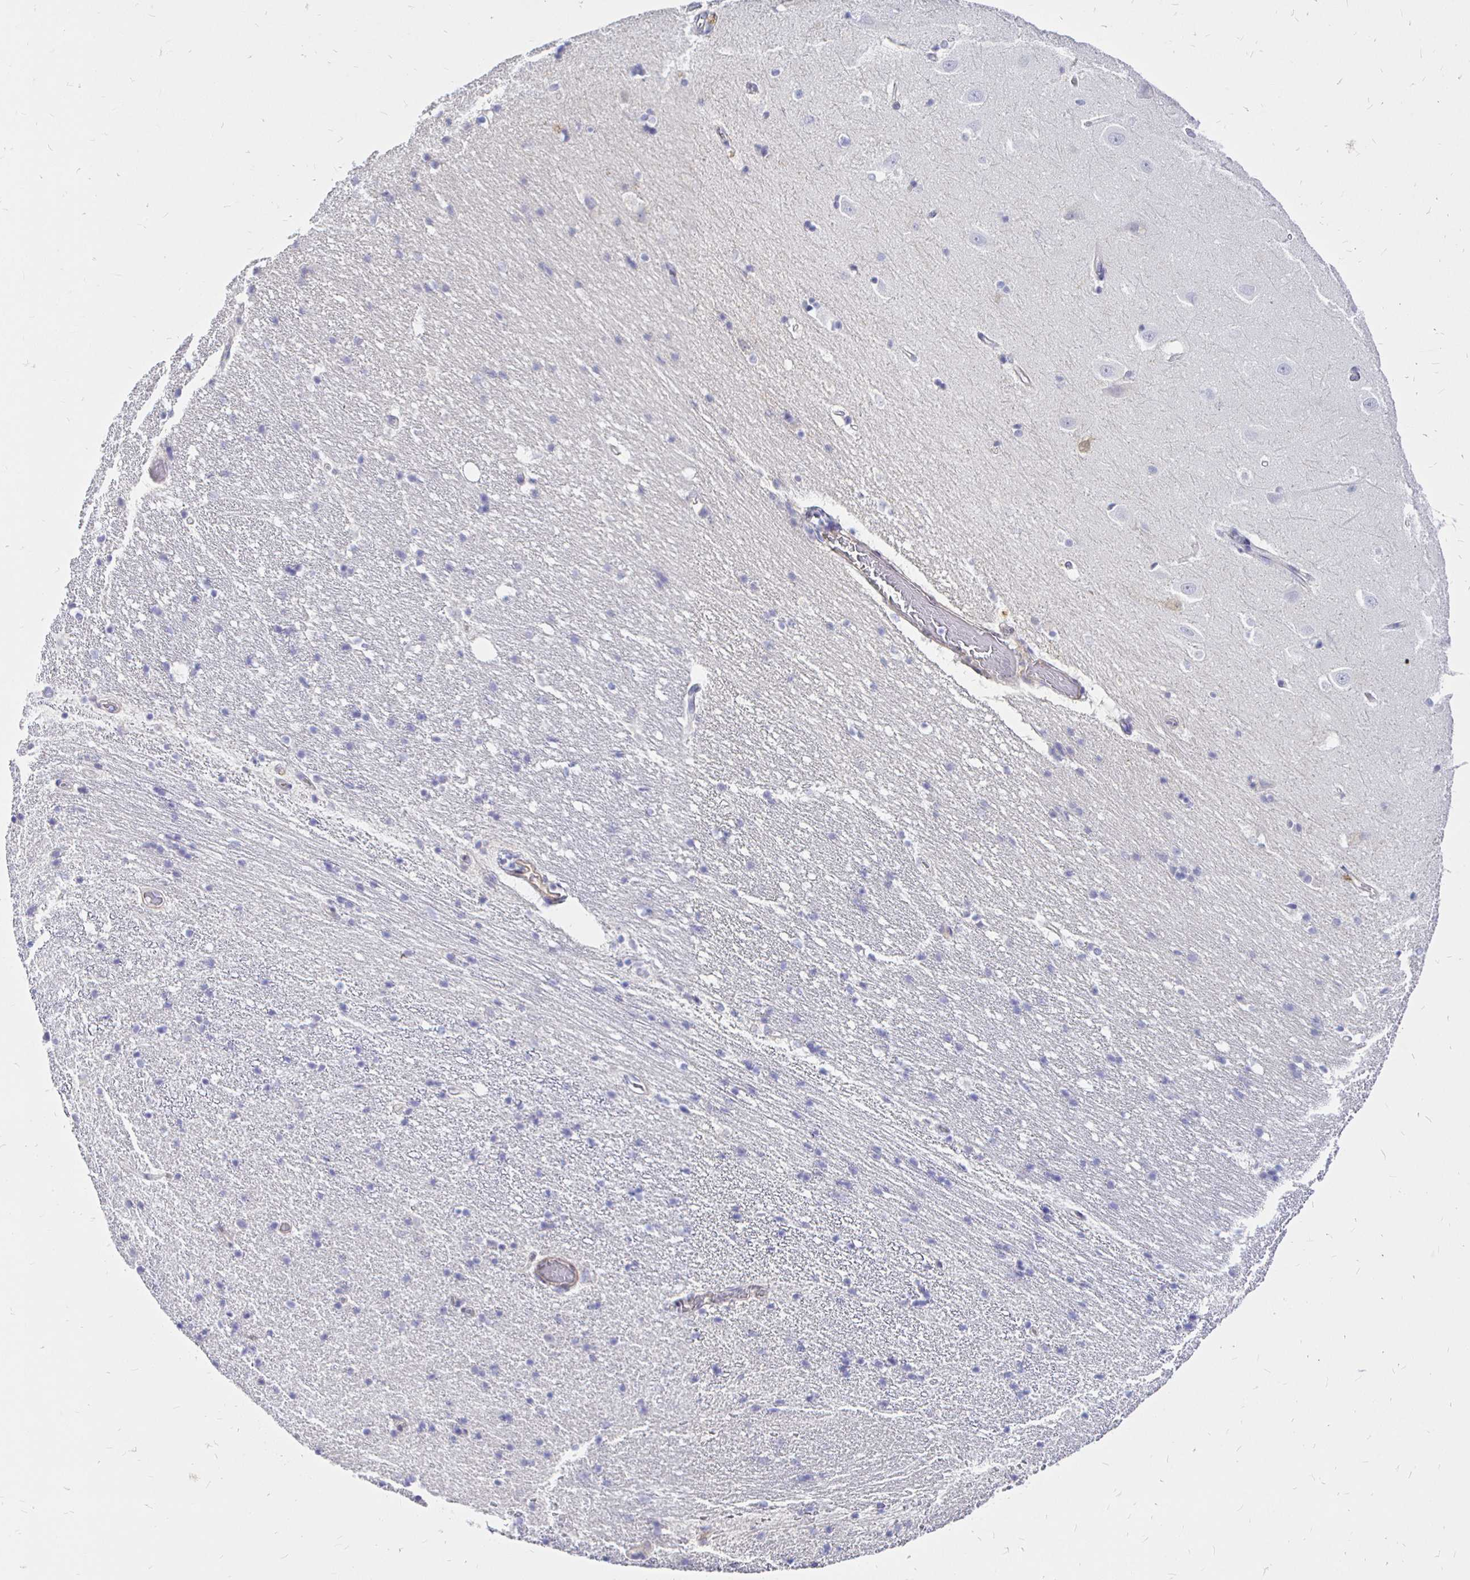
{"staining": {"intensity": "negative", "quantity": "none", "location": "none"}, "tissue": "hippocampus", "cell_type": "Glial cells", "image_type": "normal", "snomed": [{"axis": "morphology", "description": "Normal tissue, NOS"}, {"axis": "topography", "description": "Hippocampus"}], "caption": "This is an immunohistochemistry (IHC) histopathology image of normal human hippocampus. There is no positivity in glial cells.", "gene": "PALM2AKAP2", "patient": {"sex": "male", "age": 63}}